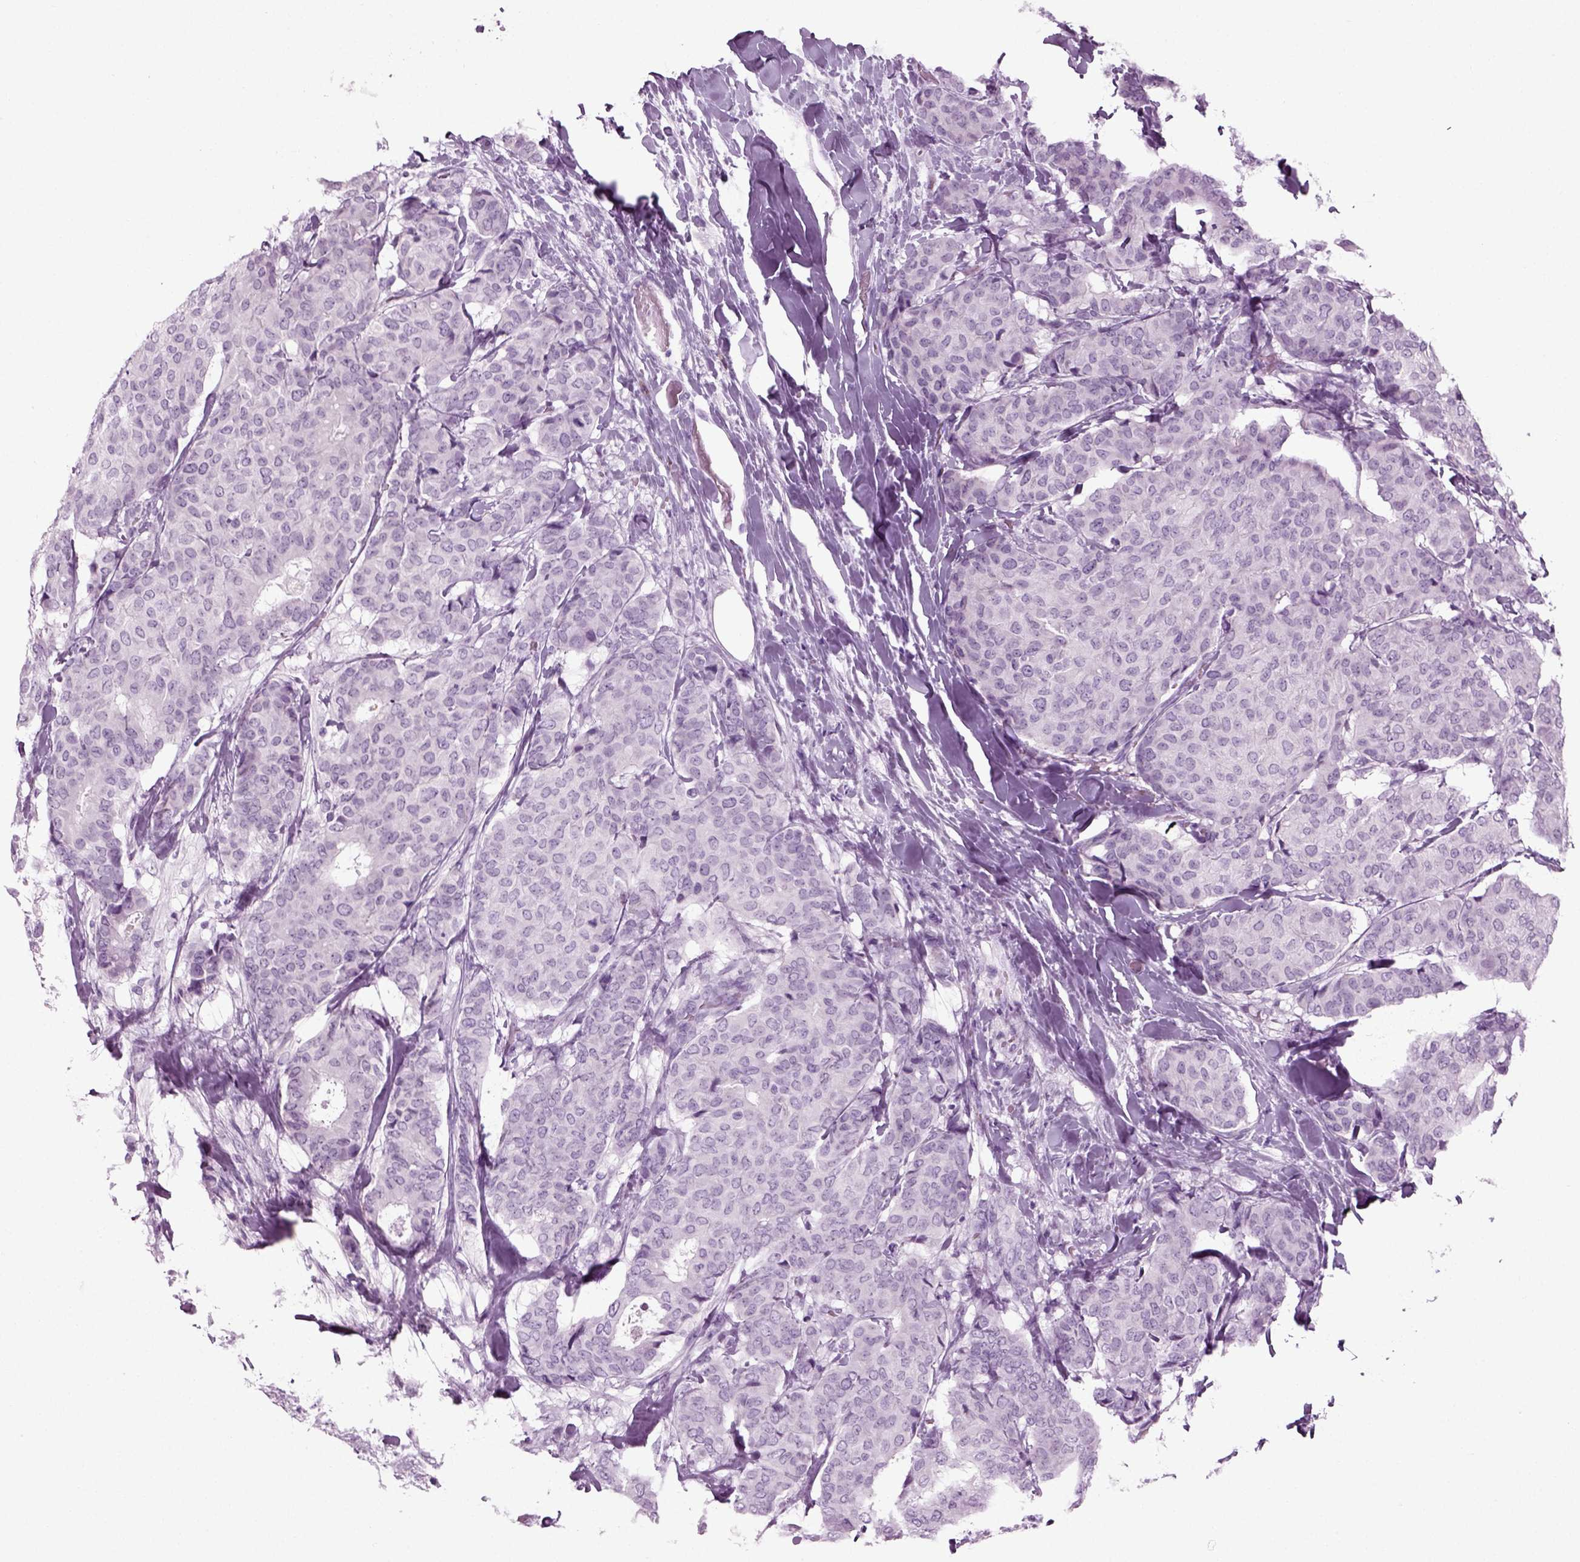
{"staining": {"intensity": "negative", "quantity": "none", "location": "none"}, "tissue": "breast cancer", "cell_type": "Tumor cells", "image_type": "cancer", "snomed": [{"axis": "morphology", "description": "Duct carcinoma"}, {"axis": "topography", "description": "Breast"}], "caption": "IHC of human breast cancer shows no positivity in tumor cells.", "gene": "PRLH", "patient": {"sex": "female", "age": 75}}